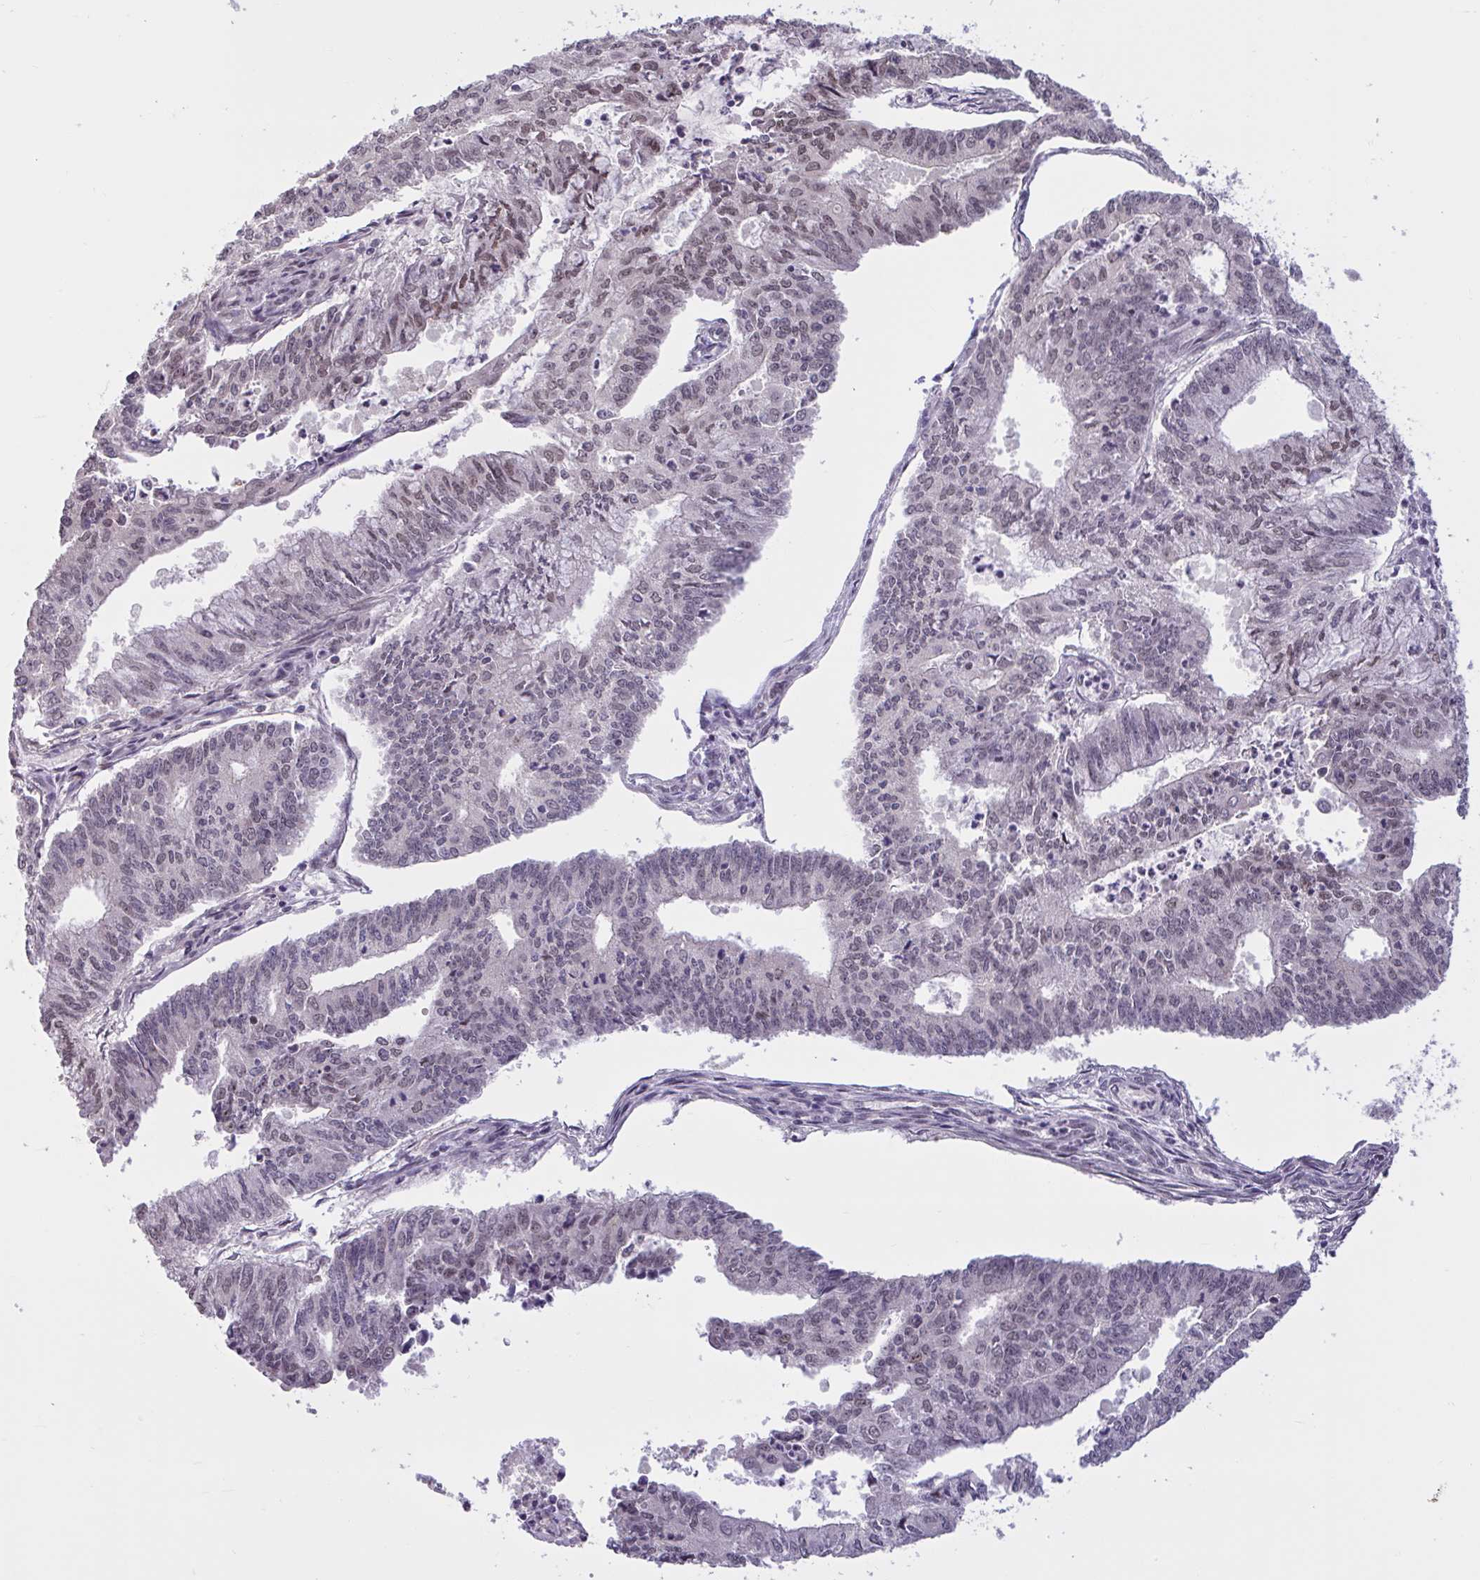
{"staining": {"intensity": "negative", "quantity": "none", "location": "none"}, "tissue": "endometrial cancer", "cell_type": "Tumor cells", "image_type": "cancer", "snomed": [{"axis": "morphology", "description": "Adenocarcinoma, NOS"}, {"axis": "topography", "description": "Endometrium"}], "caption": "The photomicrograph displays no significant staining in tumor cells of endometrial cancer.", "gene": "ZNF414", "patient": {"sex": "female", "age": 61}}